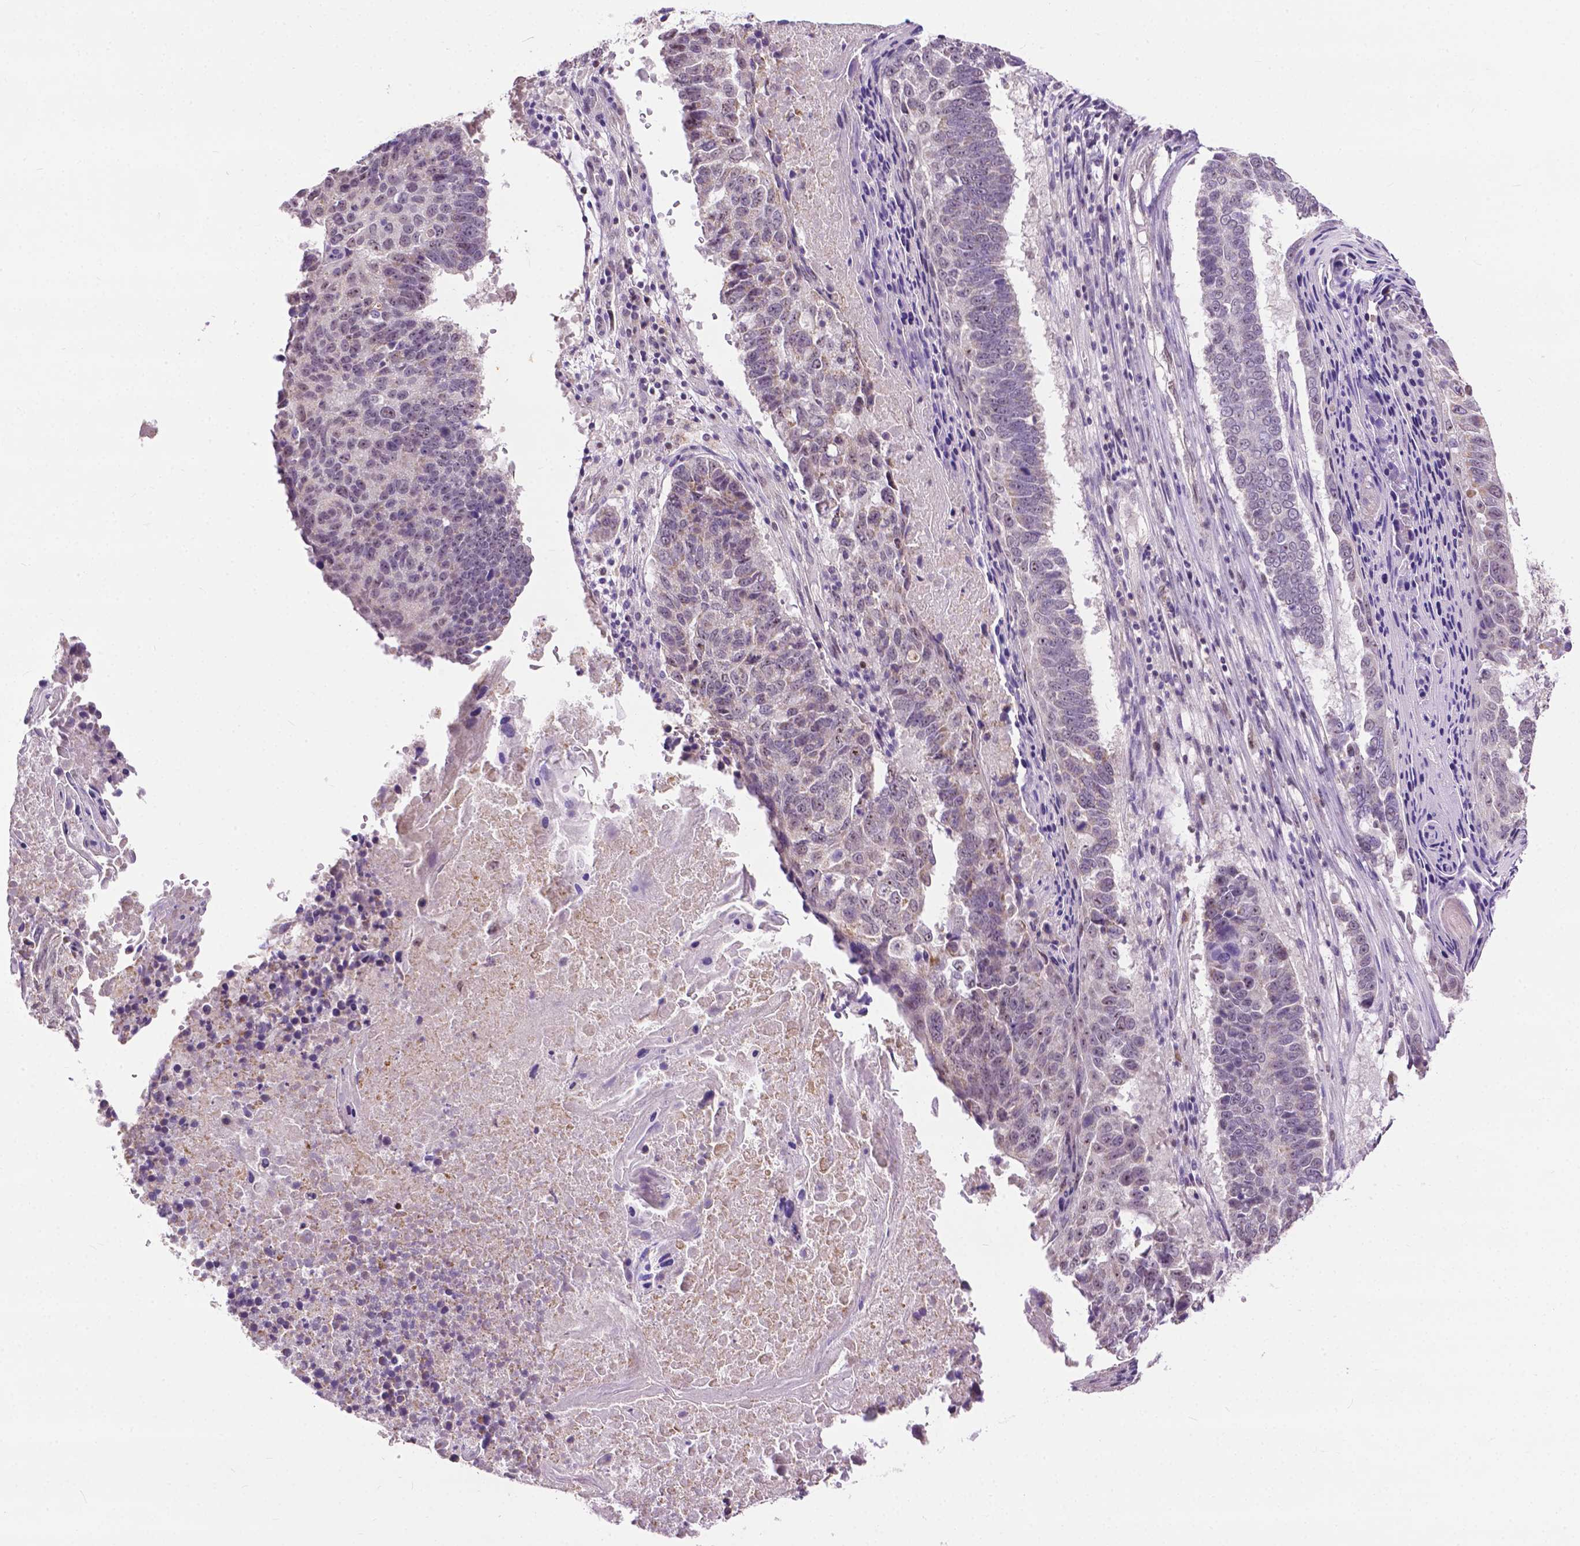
{"staining": {"intensity": "weak", "quantity": "<25%", "location": "cytoplasmic/membranous"}, "tissue": "lung cancer", "cell_type": "Tumor cells", "image_type": "cancer", "snomed": [{"axis": "morphology", "description": "Squamous cell carcinoma, NOS"}, {"axis": "topography", "description": "Lung"}], "caption": "High magnification brightfield microscopy of lung squamous cell carcinoma stained with DAB (brown) and counterstained with hematoxylin (blue): tumor cells show no significant staining. (Stains: DAB (3,3'-diaminobenzidine) IHC with hematoxylin counter stain, Microscopy: brightfield microscopy at high magnification).", "gene": "TTC9B", "patient": {"sex": "male", "age": 73}}